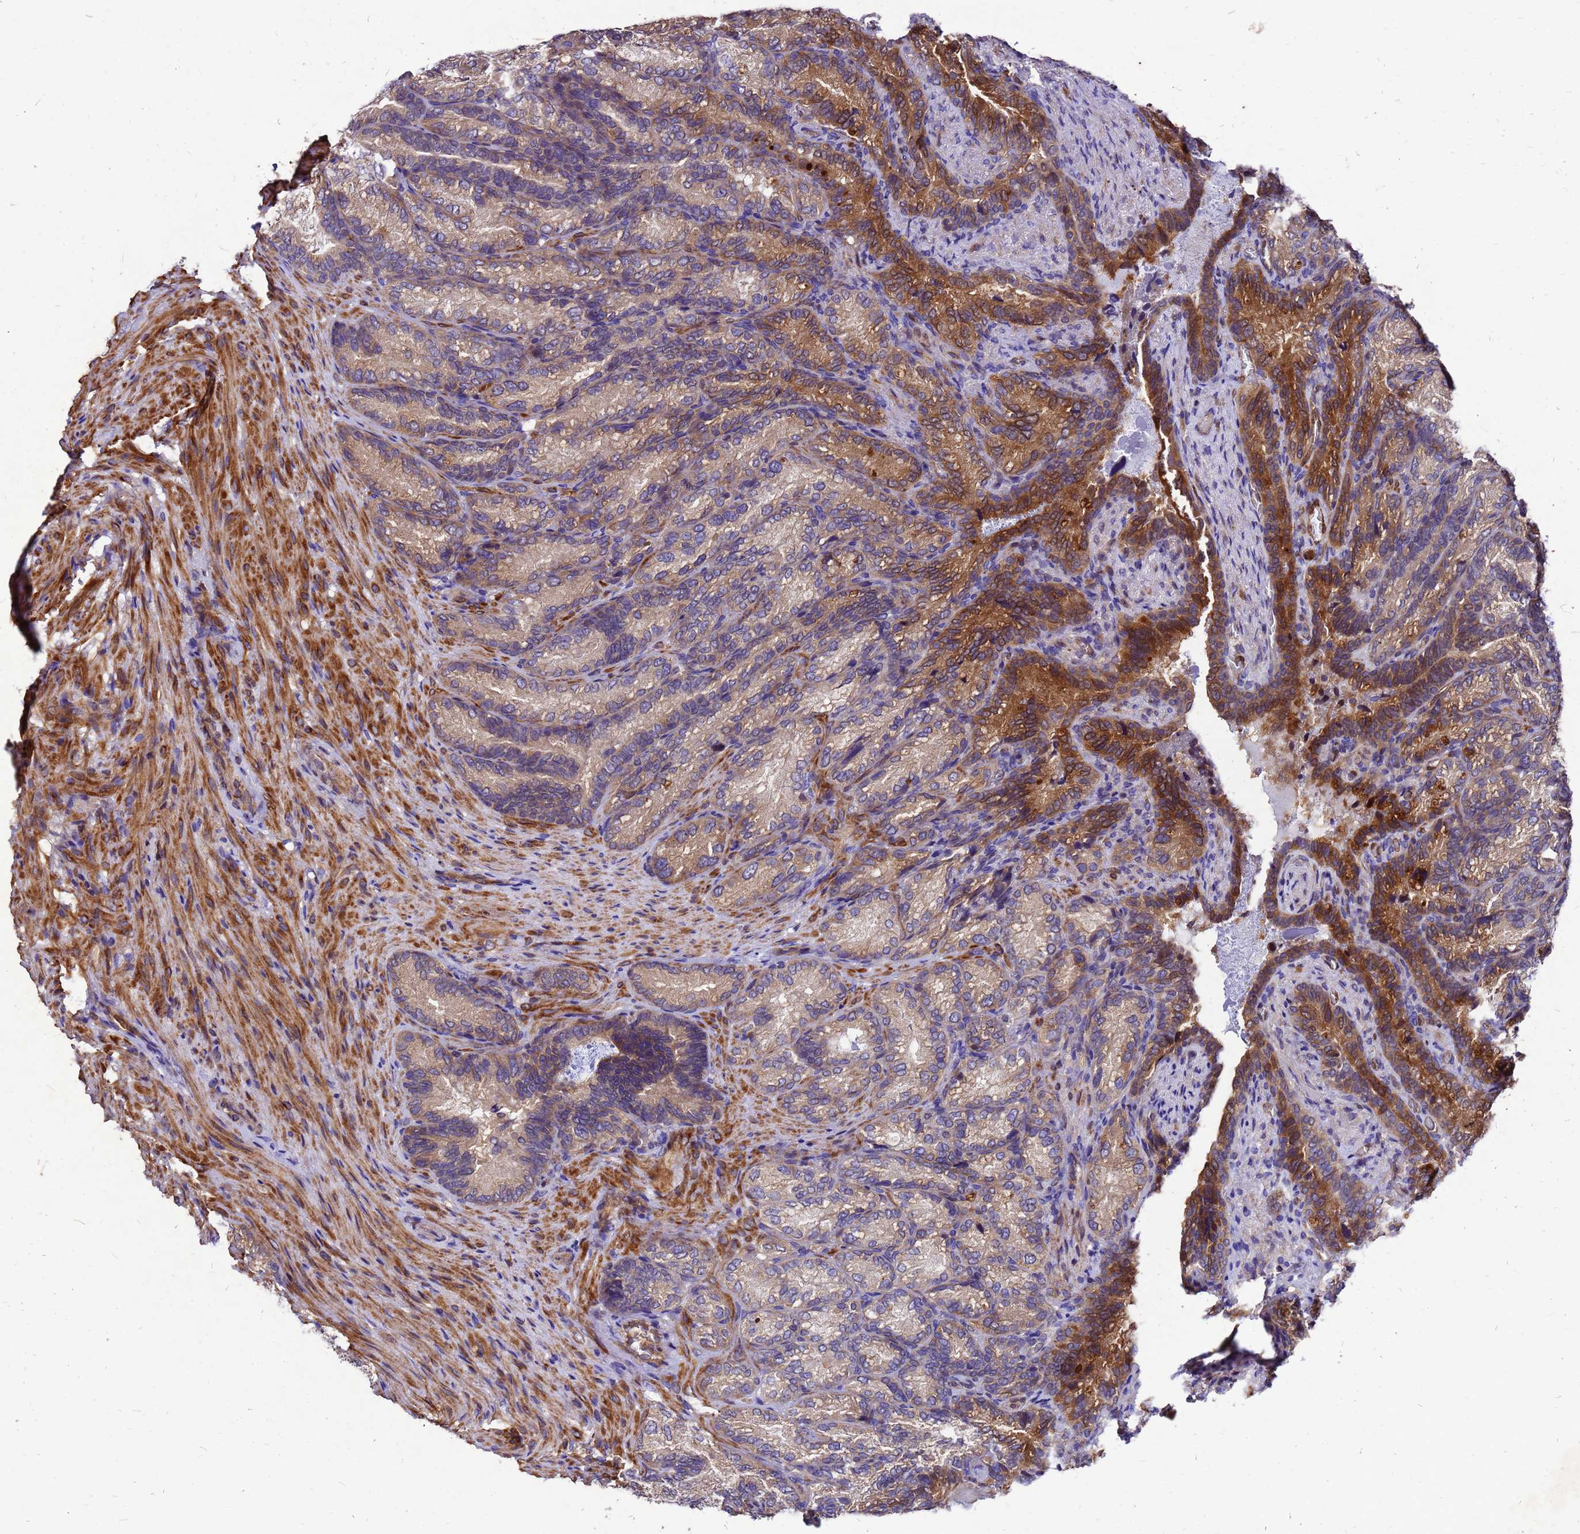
{"staining": {"intensity": "strong", "quantity": "25%-75%", "location": "cytoplasmic/membranous"}, "tissue": "seminal vesicle", "cell_type": "Glandular cells", "image_type": "normal", "snomed": [{"axis": "morphology", "description": "Normal tissue, NOS"}, {"axis": "topography", "description": "Seminal veicle"}], "caption": "The photomicrograph exhibits staining of unremarkable seminal vesicle, revealing strong cytoplasmic/membranous protein positivity (brown color) within glandular cells.", "gene": "DUSP23", "patient": {"sex": "male", "age": 58}}